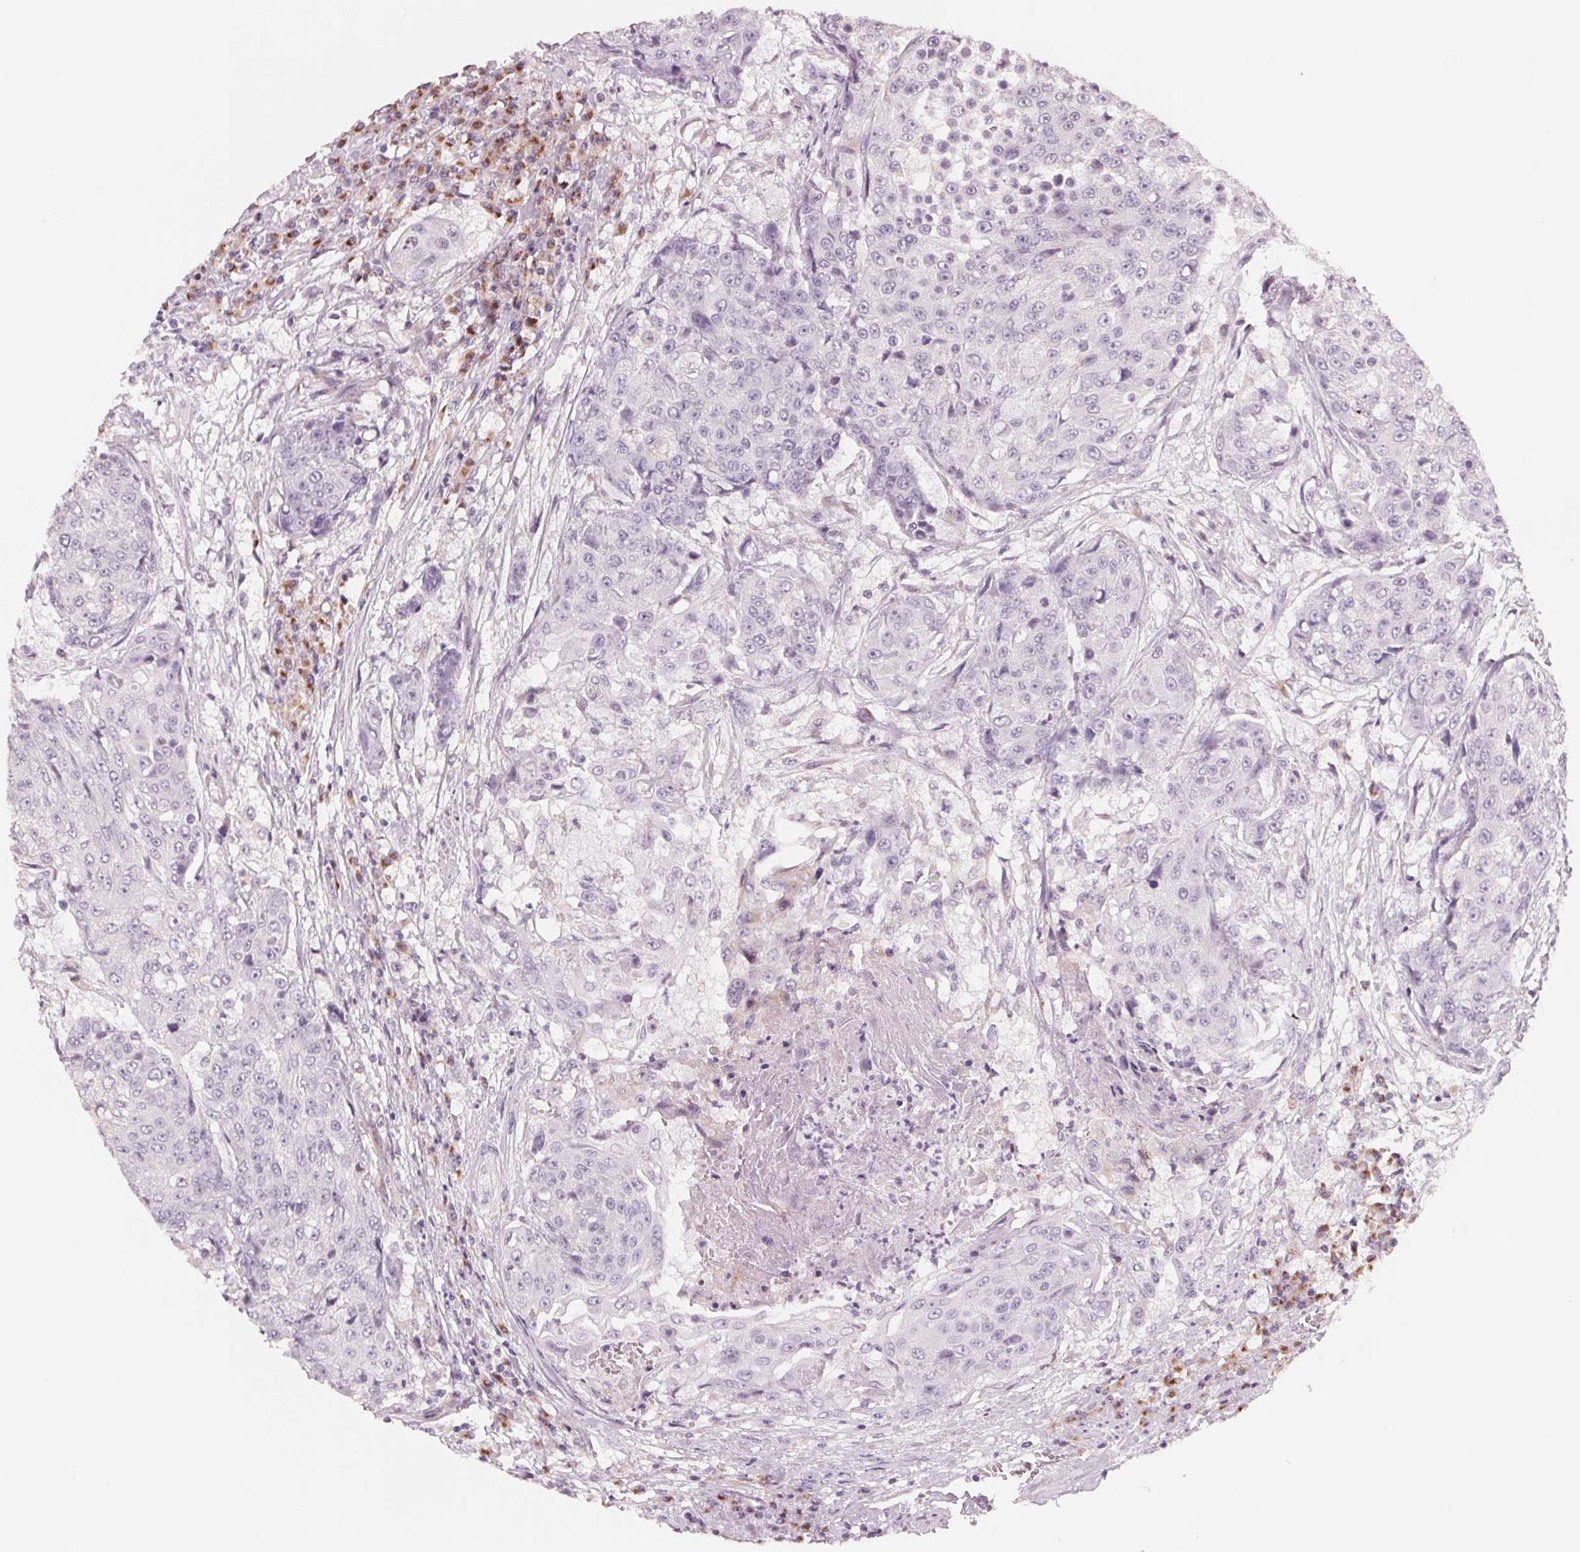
{"staining": {"intensity": "negative", "quantity": "none", "location": "none"}, "tissue": "urothelial cancer", "cell_type": "Tumor cells", "image_type": "cancer", "snomed": [{"axis": "morphology", "description": "Urothelial carcinoma, High grade"}, {"axis": "topography", "description": "Urinary bladder"}], "caption": "Immunohistochemistry image of human urothelial cancer stained for a protein (brown), which demonstrates no expression in tumor cells. The staining is performed using DAB (3,3'-diaminobenzidine) brown chromogen with nuclei counter-stained in using hematoxylin.", "gene": "IL9R", "patient": {"sex": "female", "age": 63}}